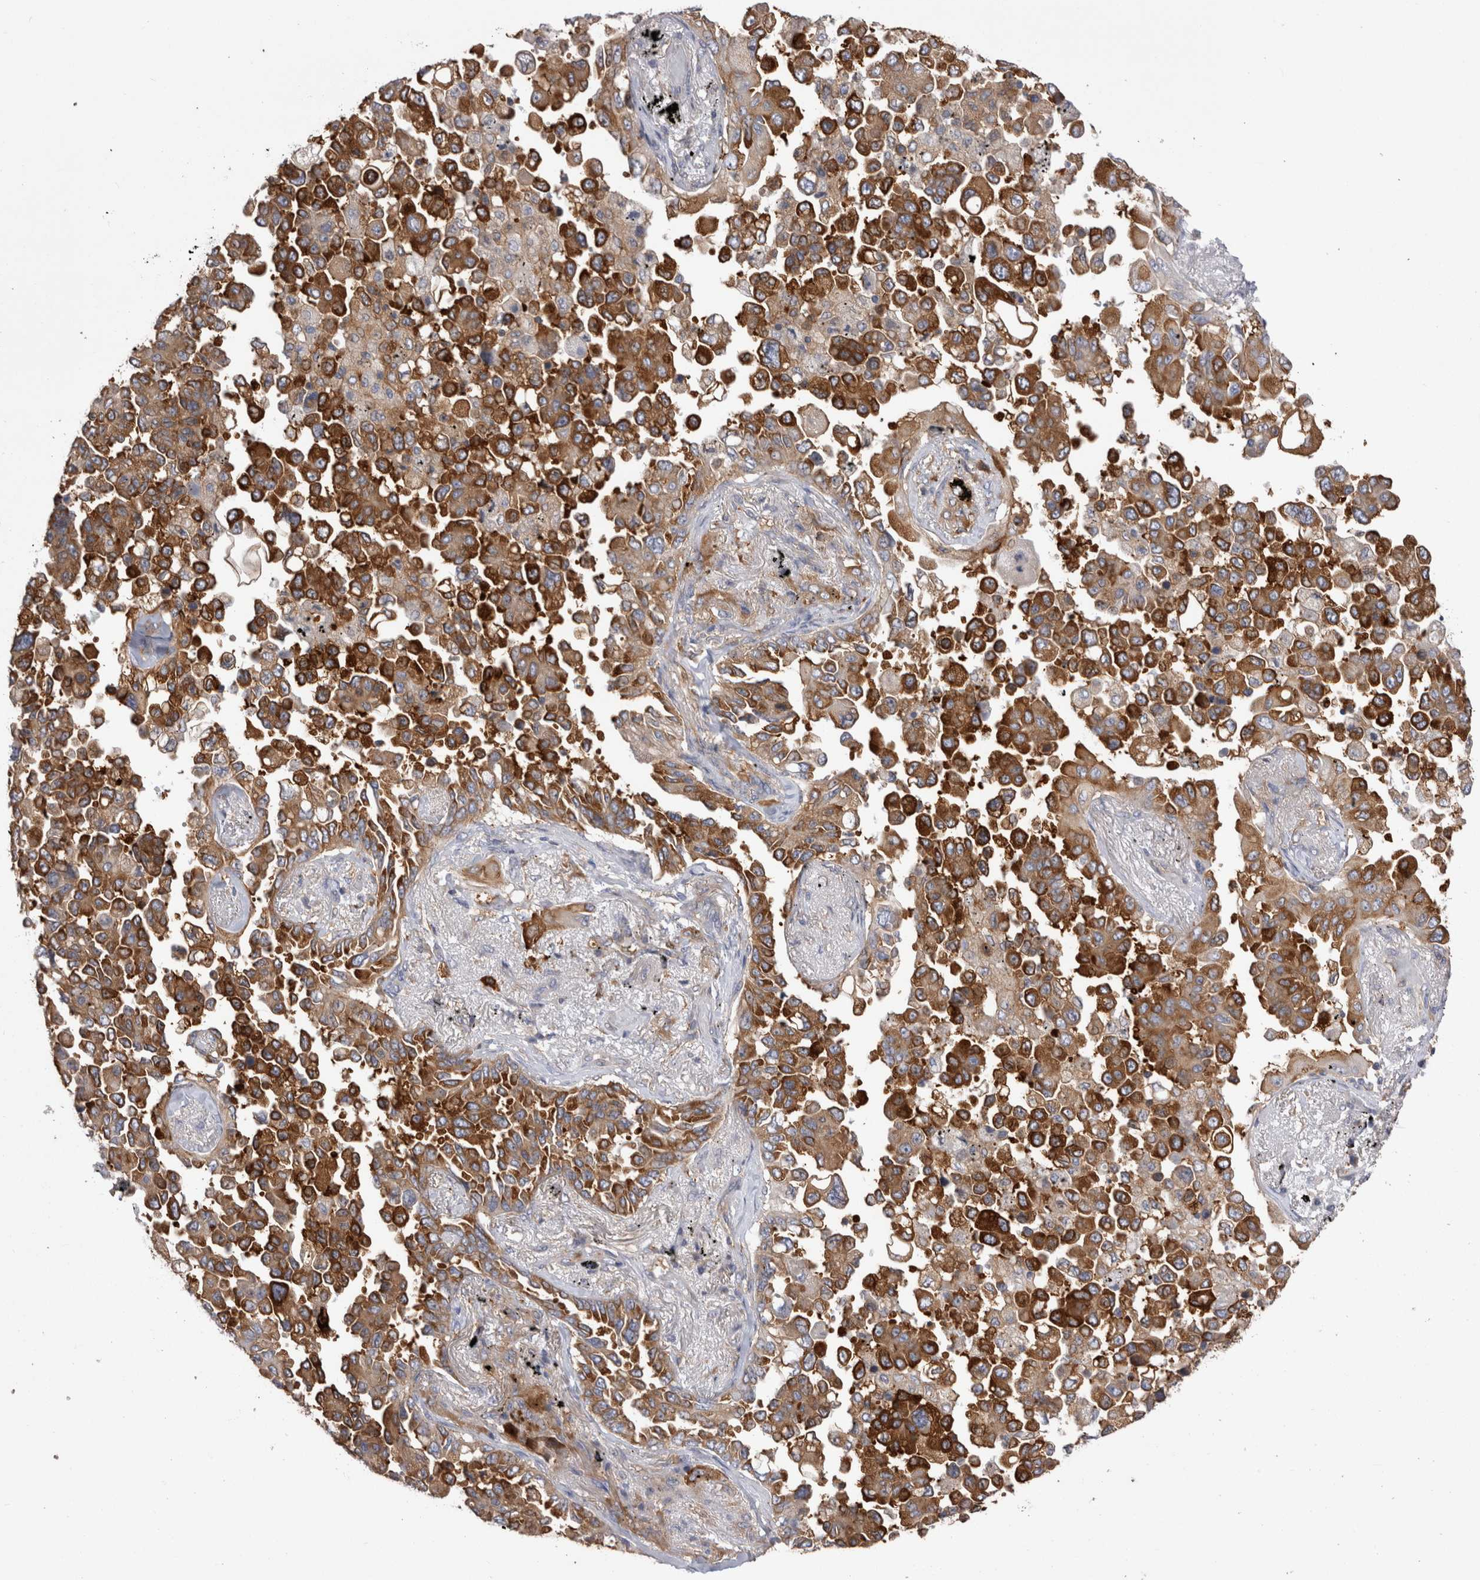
{"staining": {"intensity": "strong", "quantity": ">75%", "location": "cytoplasmic/membranous"}, "tissue": "lung cancer", "cell_type": "Tumor cells", "image_type": "cancer", "snomed": [{"axis": "morphology", "description": "Adenocarcinoma, NOS"}, {"axis": "topography", "description": "Lung"}], "caption": "DAB immunohistochemical staining of lung cancer (adenocarcinoma) displays strong cytoplasmic/membranous protein staining in about >75% of tumor cells.", "gene": "RAB11FIP1", "patient": {"sex": "female", "age": 67}}